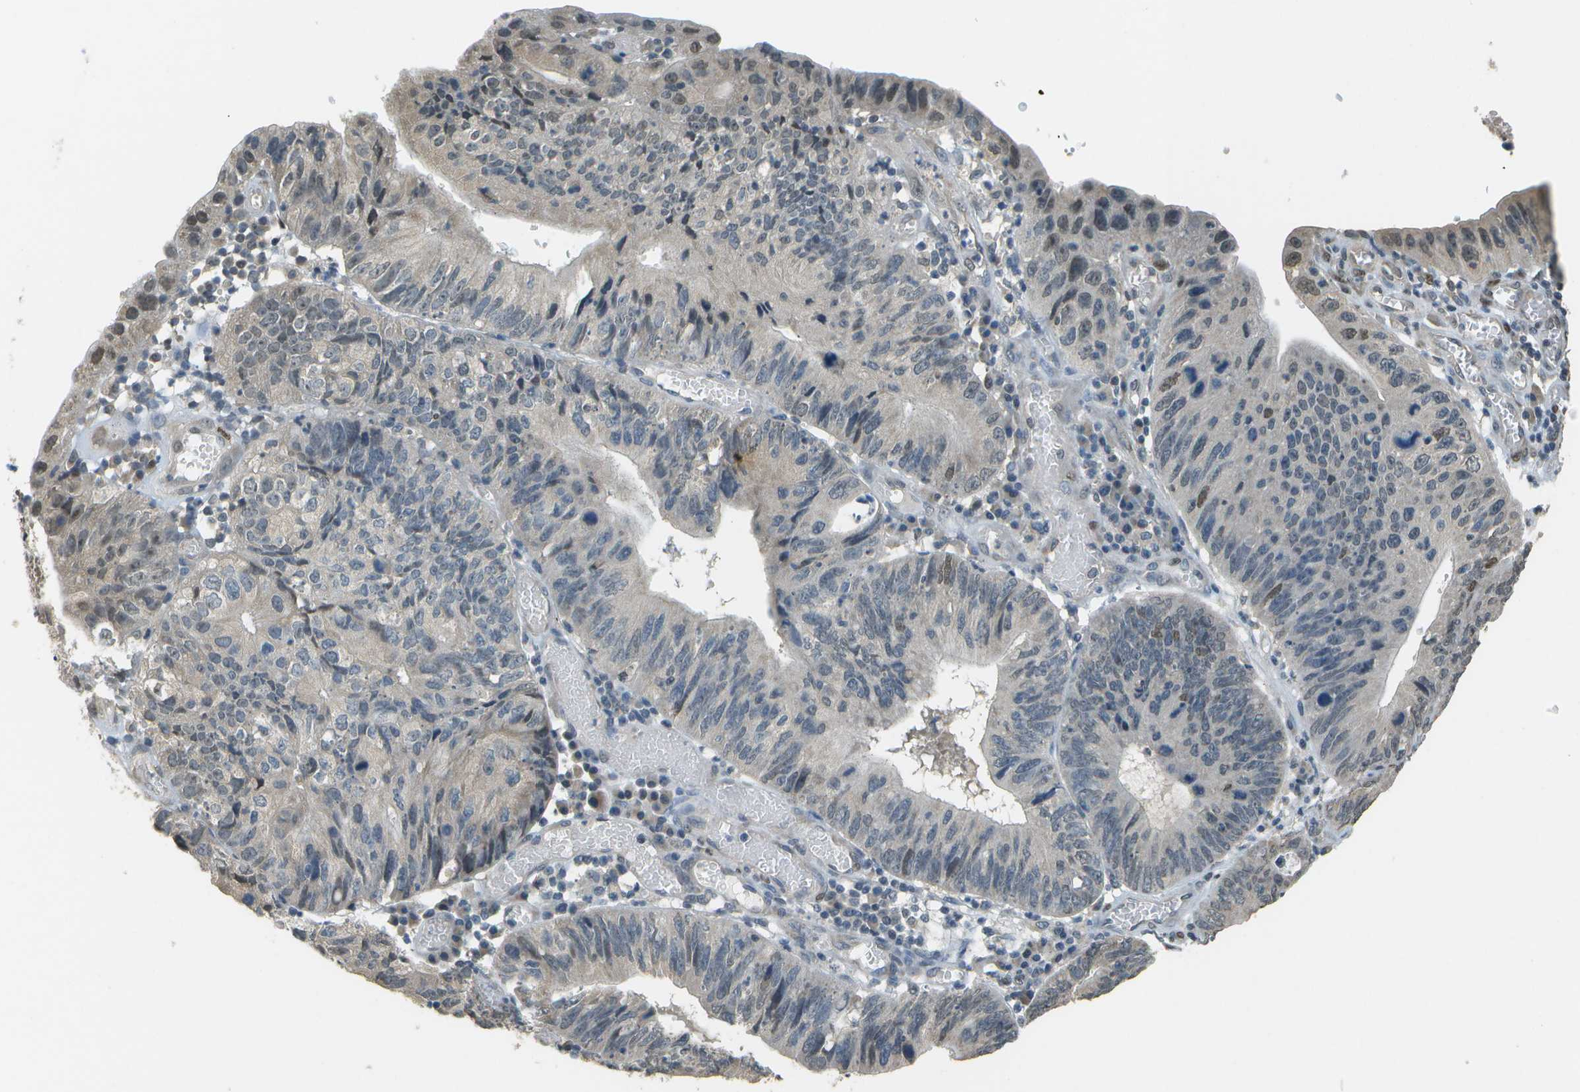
{"staining": {"intensity": "moderate", "quantity": "<25%", "location": "nuclear"}, "tissue": "stomach cancer", "cell_type": "Tumor cells", "image_type": "cancer", "snomed": [{"axis": "morphology", "description": "Adenocarcinoma, NOS"}, {"axis": "topography", "description": "Stomach"}], "caption": "DAB immunohistochemical staining of stomach cancer (adenocarcinoma) exhibits moderate nuclear protein positivity in approximately <25% of tumor cells. Ihc stains the protein of interest in brown and the nuclei are stained blue.", "gene": "ABL2", "patient": {"sex": "male", "age": 59}}